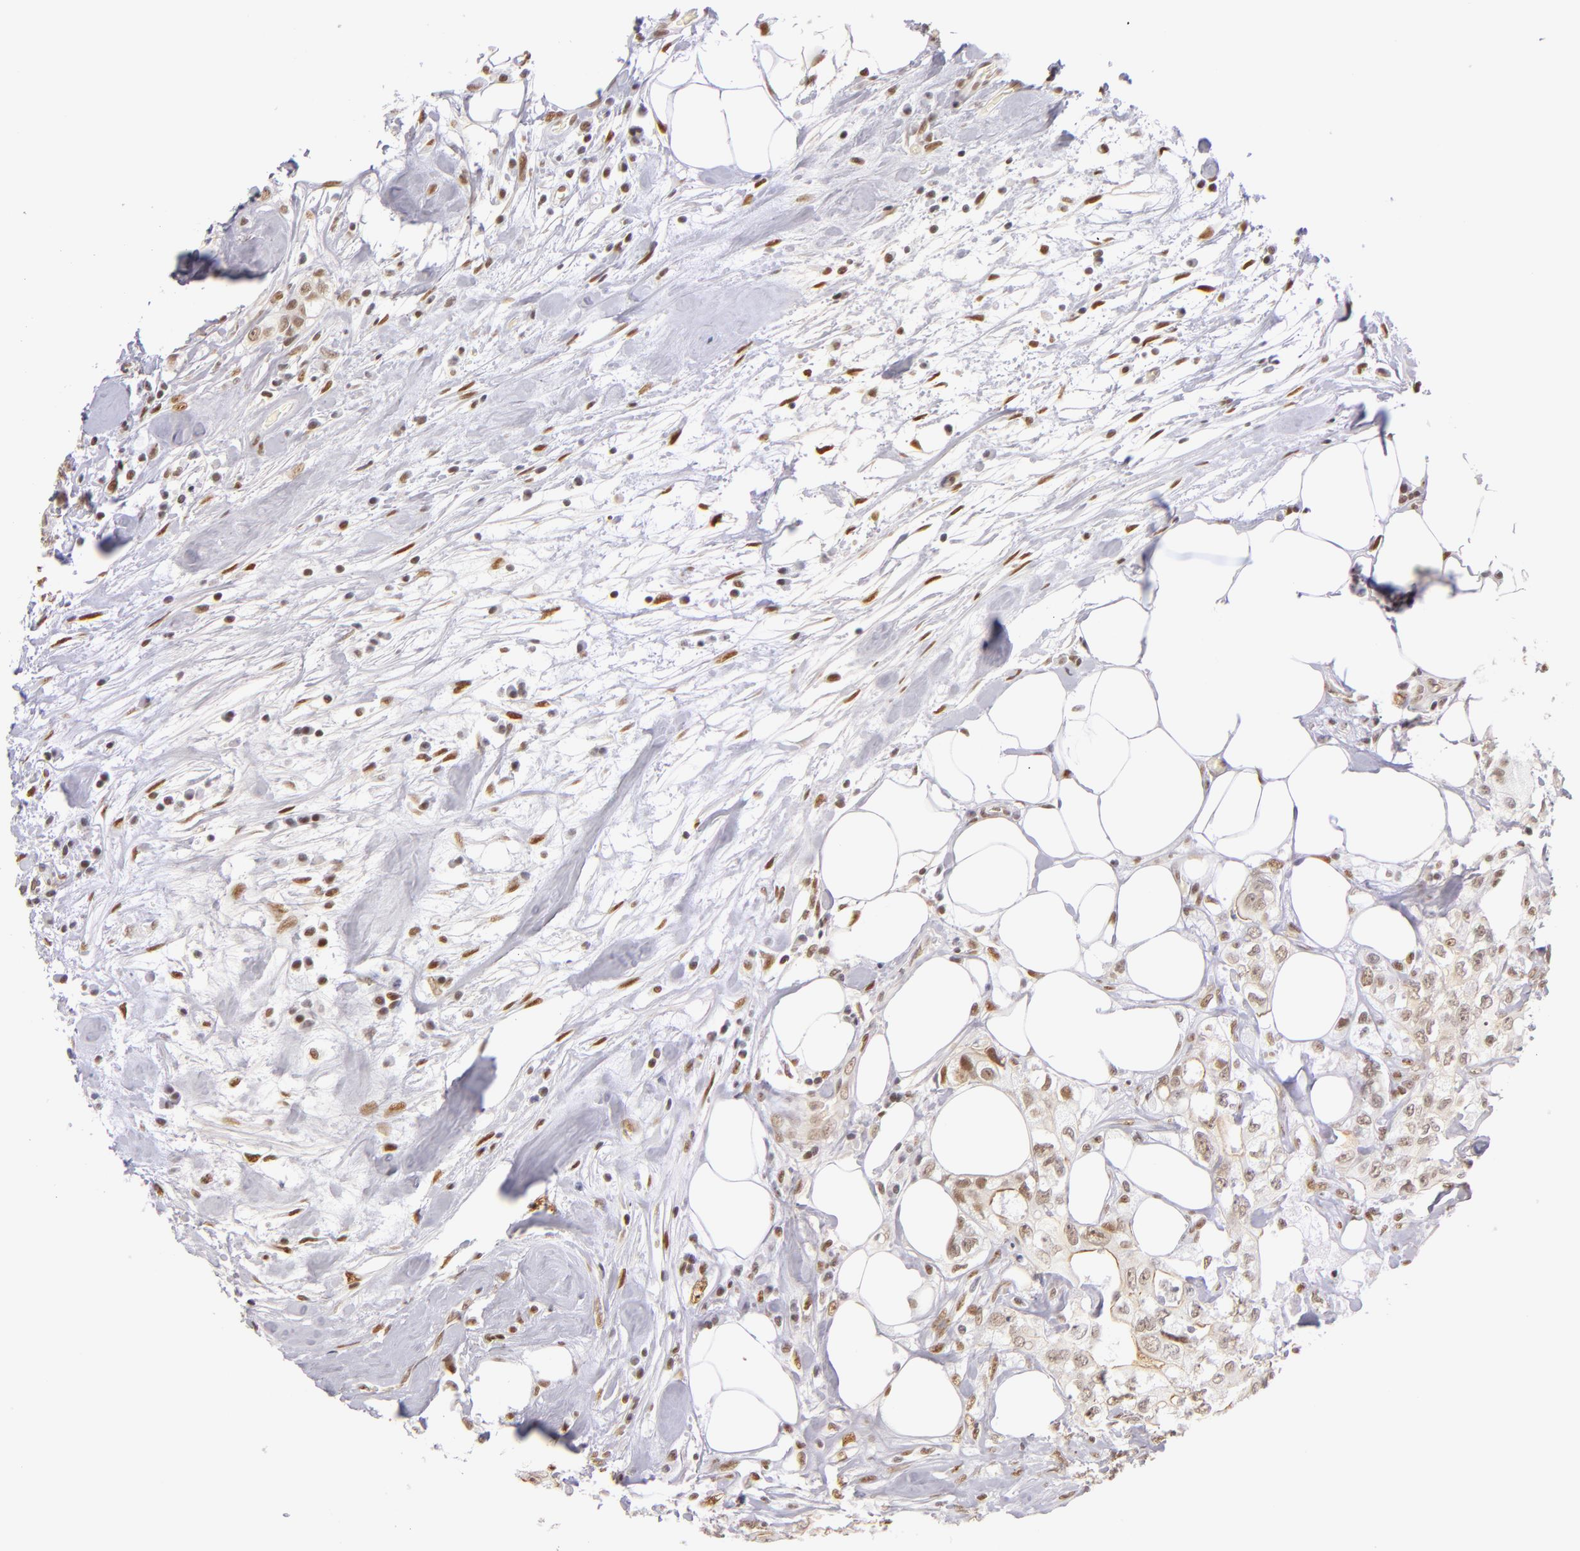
{"staining": {"intensity": "weak", "quantity": ">75%", "location": "nuclear"}, "tissue": "colorectal cancer", "cell_type": "Tumor cells", "image_type": "cancer", "snomed": [{"axis": "morphology", "description": "Adenocarcinoma, NOS"}, {"axis": "topography", "description": "Rectum"}], "caption": "This histopathology image displays adenocarcinoma (colorectal) stained with IHC to label a protein in brown. The nuclear of tumor cells show weak positivity for the protein. Nuclei are counter-stained blue.", "gene": "NCOR2", "patient": {"sex": "female", "age": 57}}